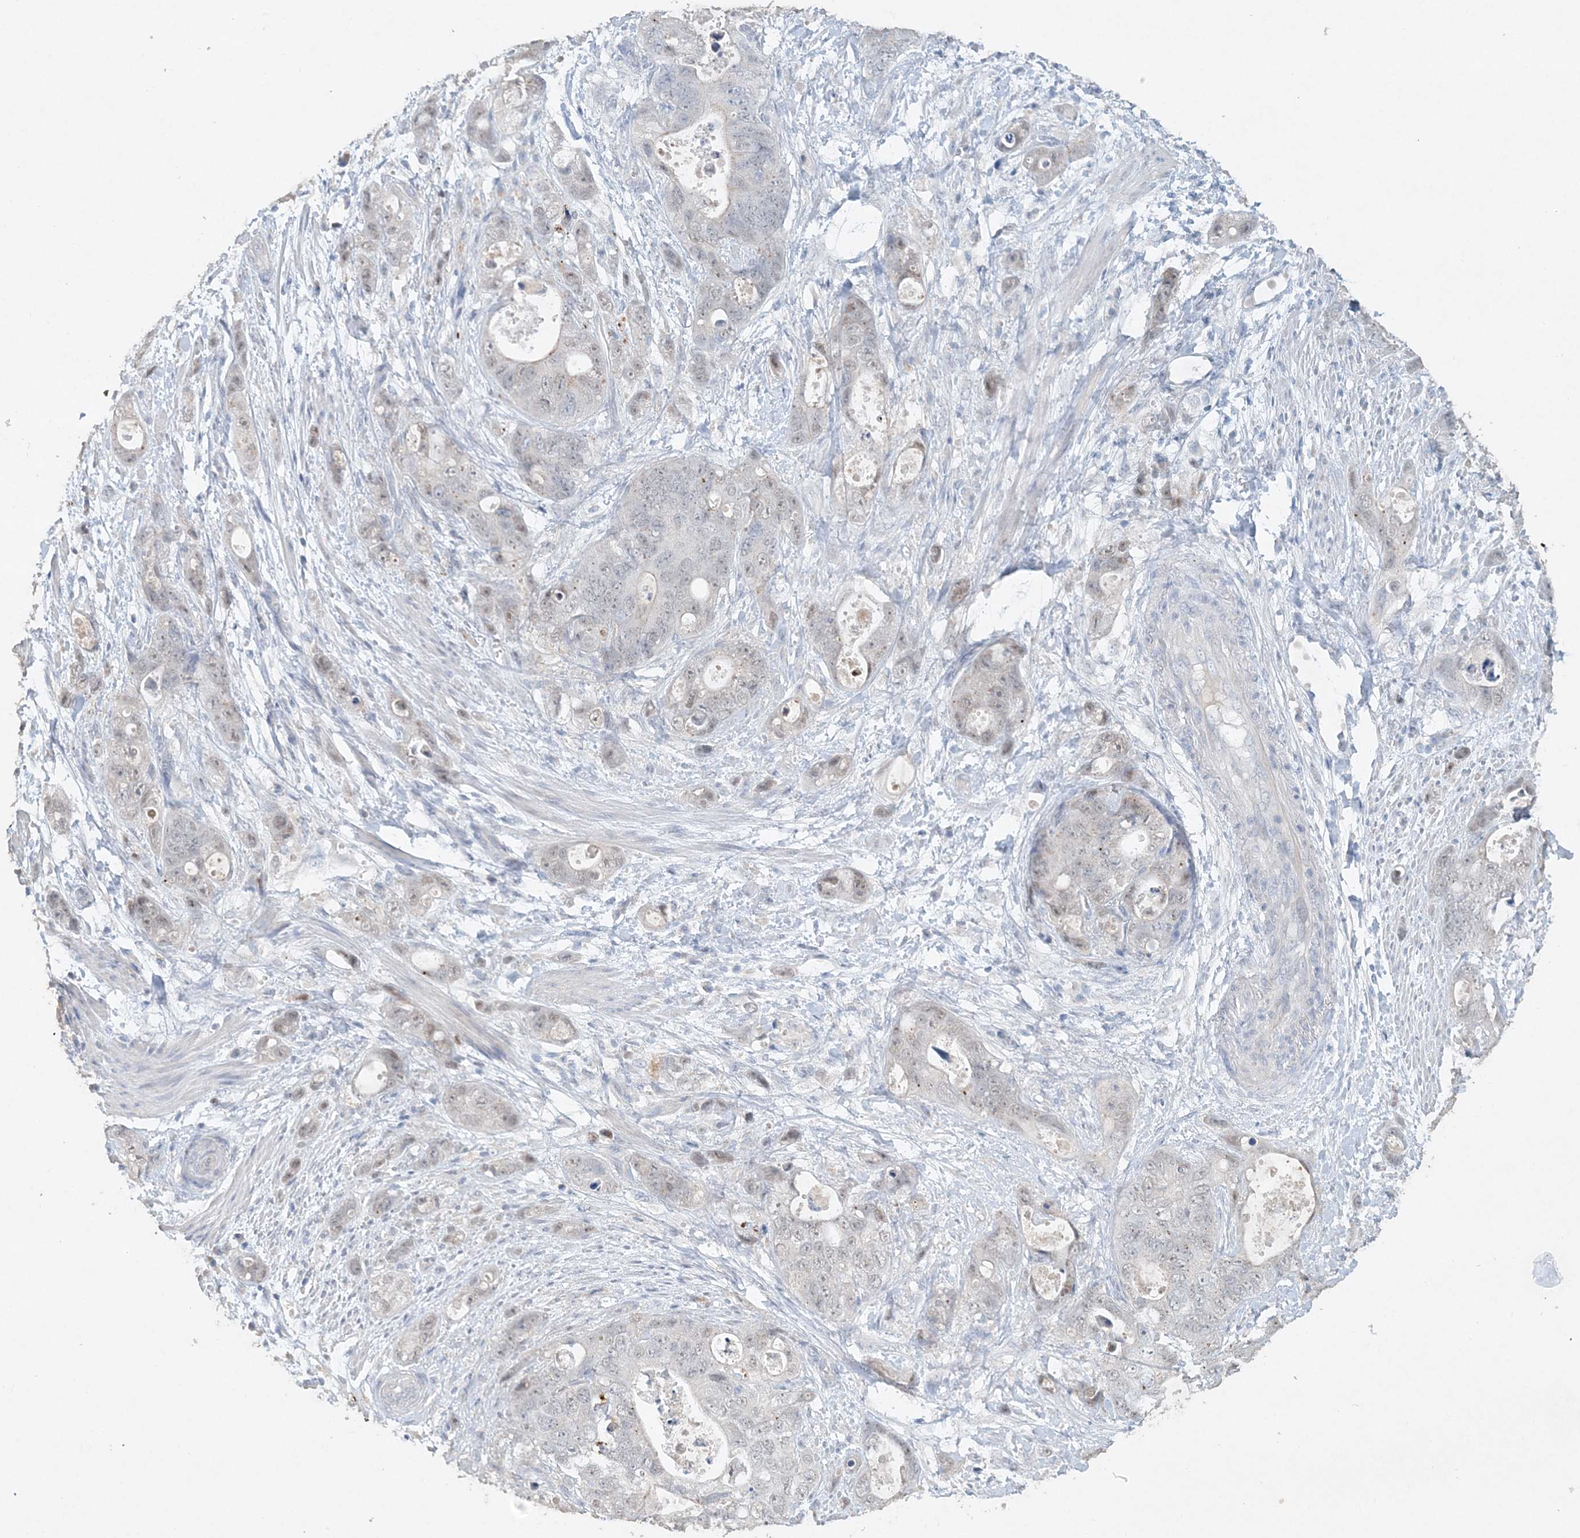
{"staining": {"intensity": "weak", "quantity": "<25%", "location": "cytoplasmic/membranous"}, "tissue": "stomach cancer", "cell_type": "Tumor cells", "image_type": "cancer", "snomed": [{"axis": "morphology", "description": "Adenocarcinoma, NOS"}, {"axis": "topography", "description": "Stomach"}], "caption": "IHC of human stomach cancer (adenocarcinoma) displays no expression in tumor cells.", "gene": "DNAH5", "patient": {"sex": "female", "age": 89}}